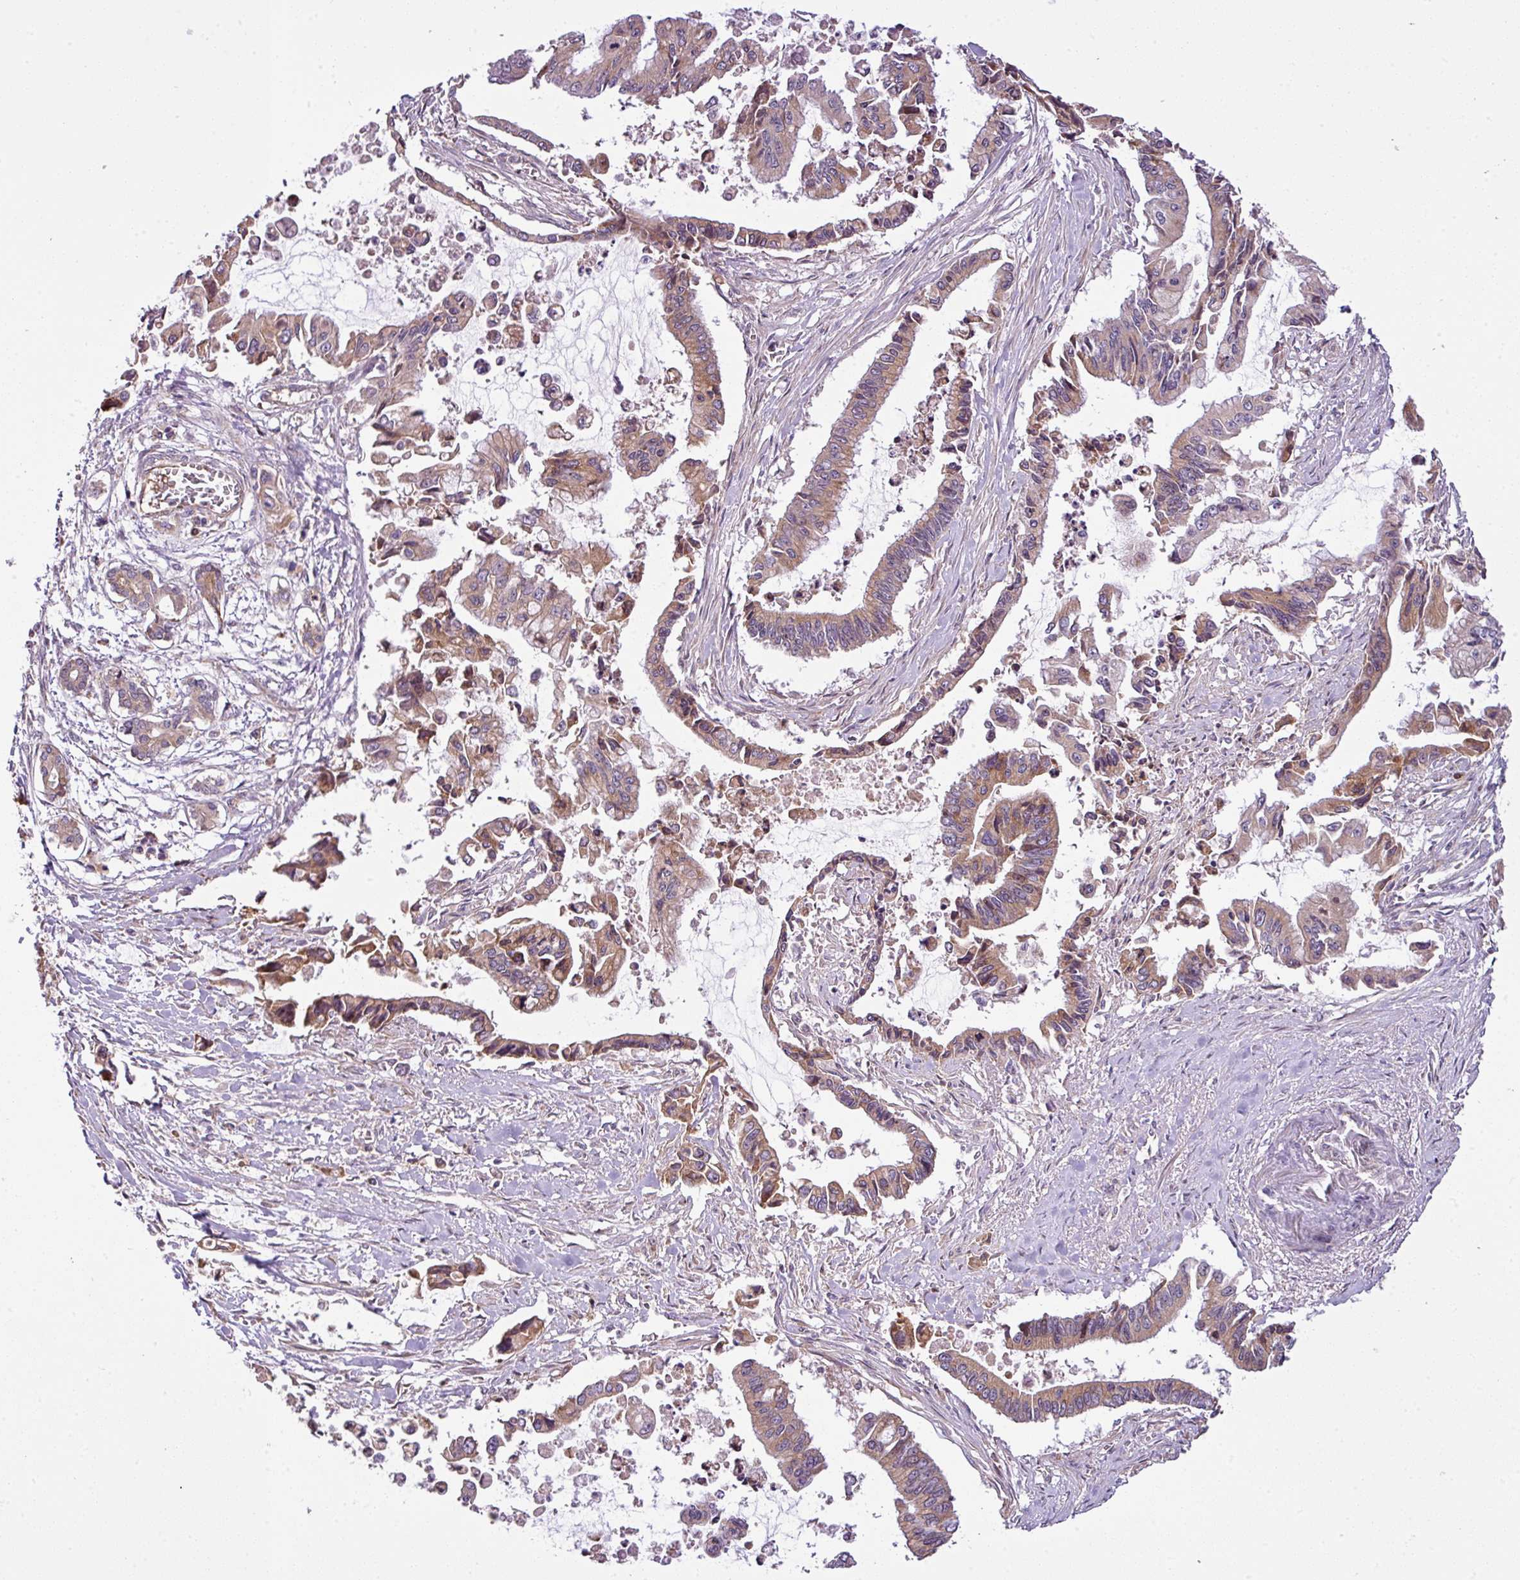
{"staining": {"intensity": "moderate", "quantity": "25%-75%", "location": "cytoplasmic/membranous"}, "tissue": "pancreatic cancer", "cell_type": "Tumor cells", "image_type": "cancer", "snomed": [{"axis": "morphology", "description": "Adenocarcinoma, NOS"}, {"axis": "topography", "description": "Pancreas"}], "caption": "Pancreatic adenocarcinoma tissue demonstrates moderate cytoplasmic/membranous staining in about 25%-75% of tumor cells", "gene": "COX18", "patient": {"sex": "male", "age": 84}}